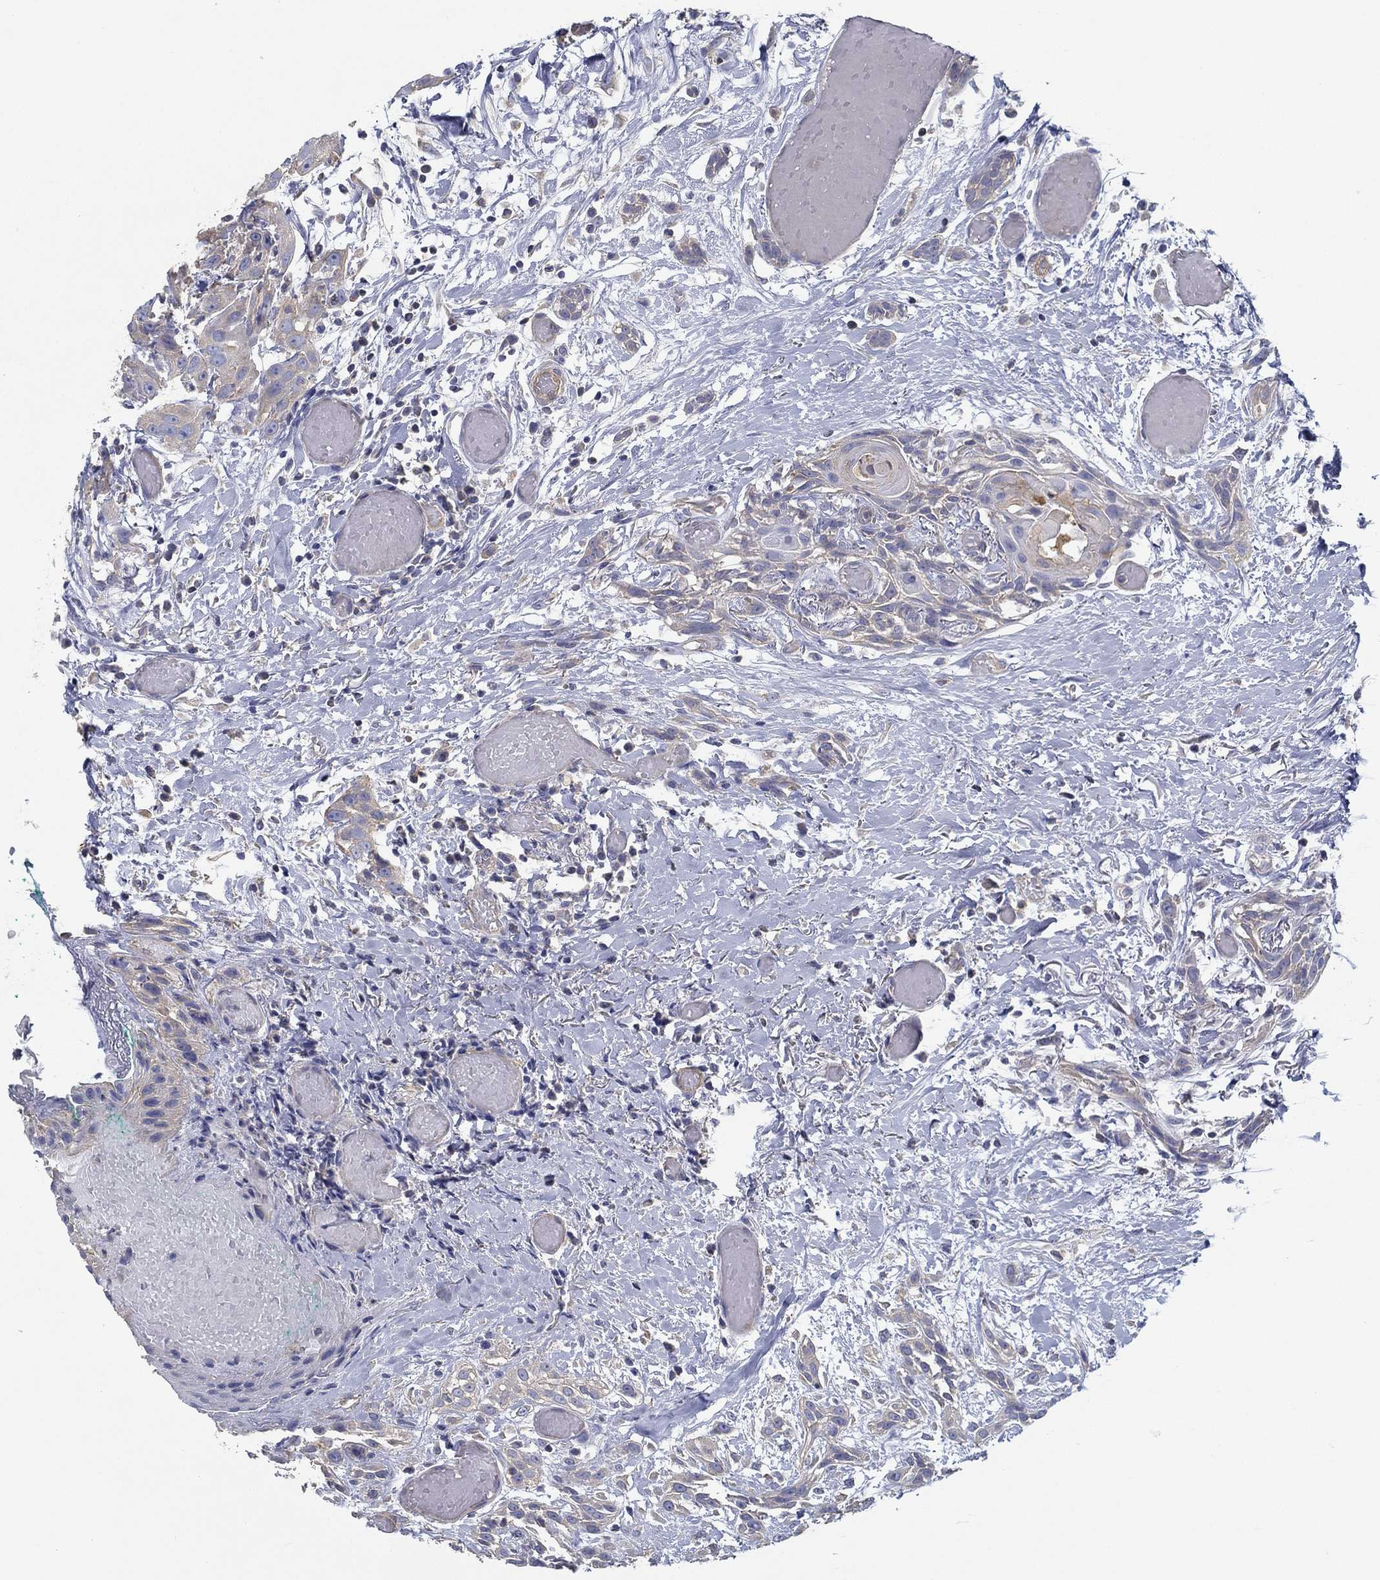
{"staining": {"intensity": "weak", "quantity": "<25%", "location": "cytoplasmic/membranous"}, "tissue": "head and neck cancer", "cell_type": "Tumor cells", "image_type": "cancer", "snomed": [{"axis": "morphology", "description": "Normal tissue, NOS"}, {"axis": "morphology", "description": "Squamous cell carcinoma, NOS"}, {"axis": "topography", "description": "Oral tissue"}, {"axis": "topography", "description": "Salivary gland"}, {"axis": "topography", "description": "Head-Neck"}], "caption": "Head and neck cancer stained for a protein using immunohistochemistry (IHC) demonstrates no positivity tumor cells.", "gene": "BBOF1", "patient": {"sex": "female", "age": 62}}